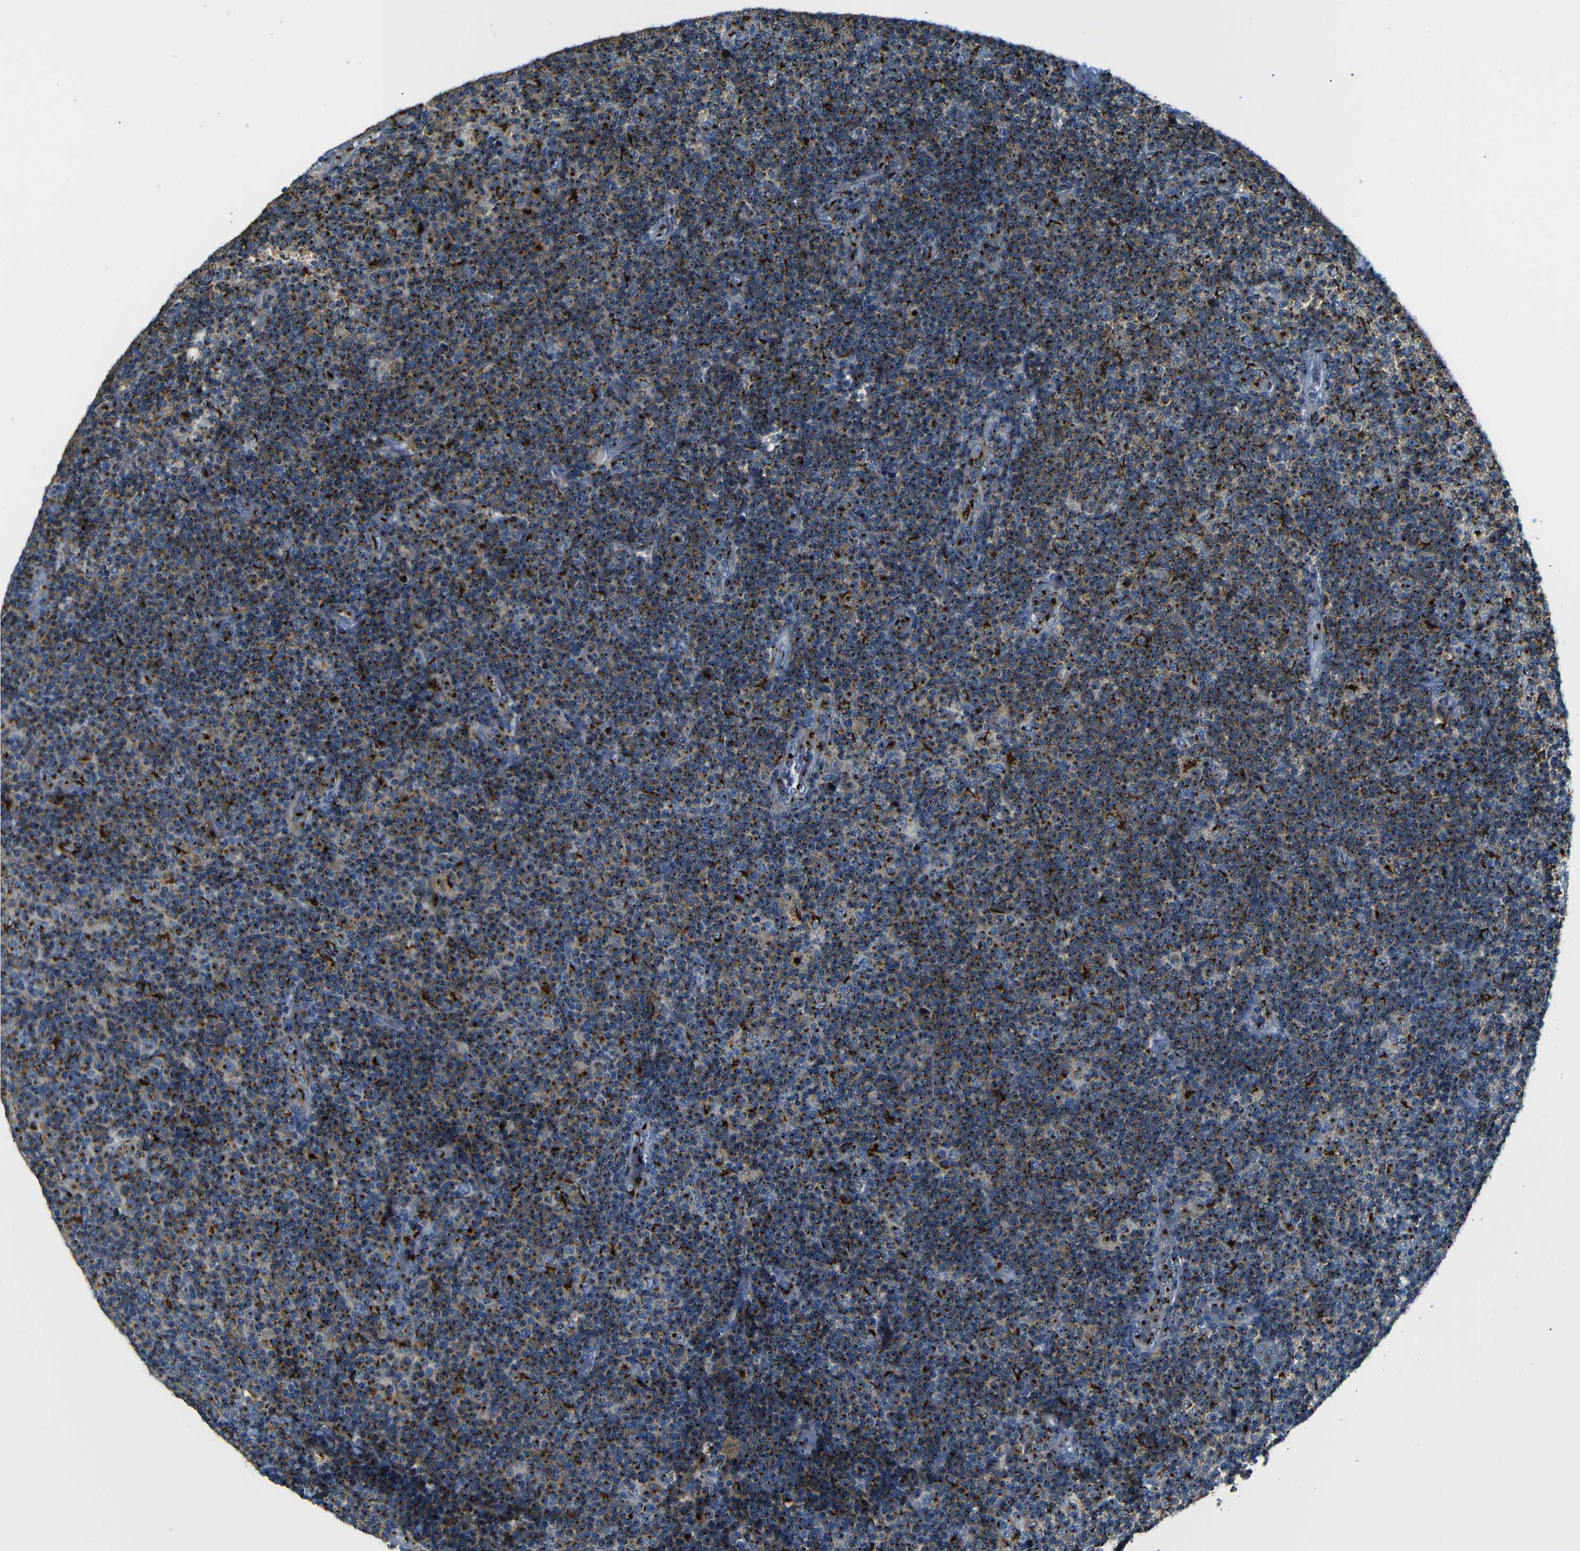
{"staining": {"intensity": "strong", "quantity": ">75%", "location": "cytoplasmic/membranous"}, "tissue": "lymphoma", "cell_type": "Tumor cells", "image_type": "cancer", "snomed": [{"axis": "morphology", "description": "Malignant lymphoma, non-Hodgkin's type, Low grade"}, {"axis": "topography", "description": "Lymph node"}], "caption": "IHC image of lymphoma stained for a protein (brown), which shows high levels of strong cytoplasmic/membranous staining in approximately >75% of tumor cells.", "gene": "TGOLN2", "patient": {"sex": "male", "age": 83}}